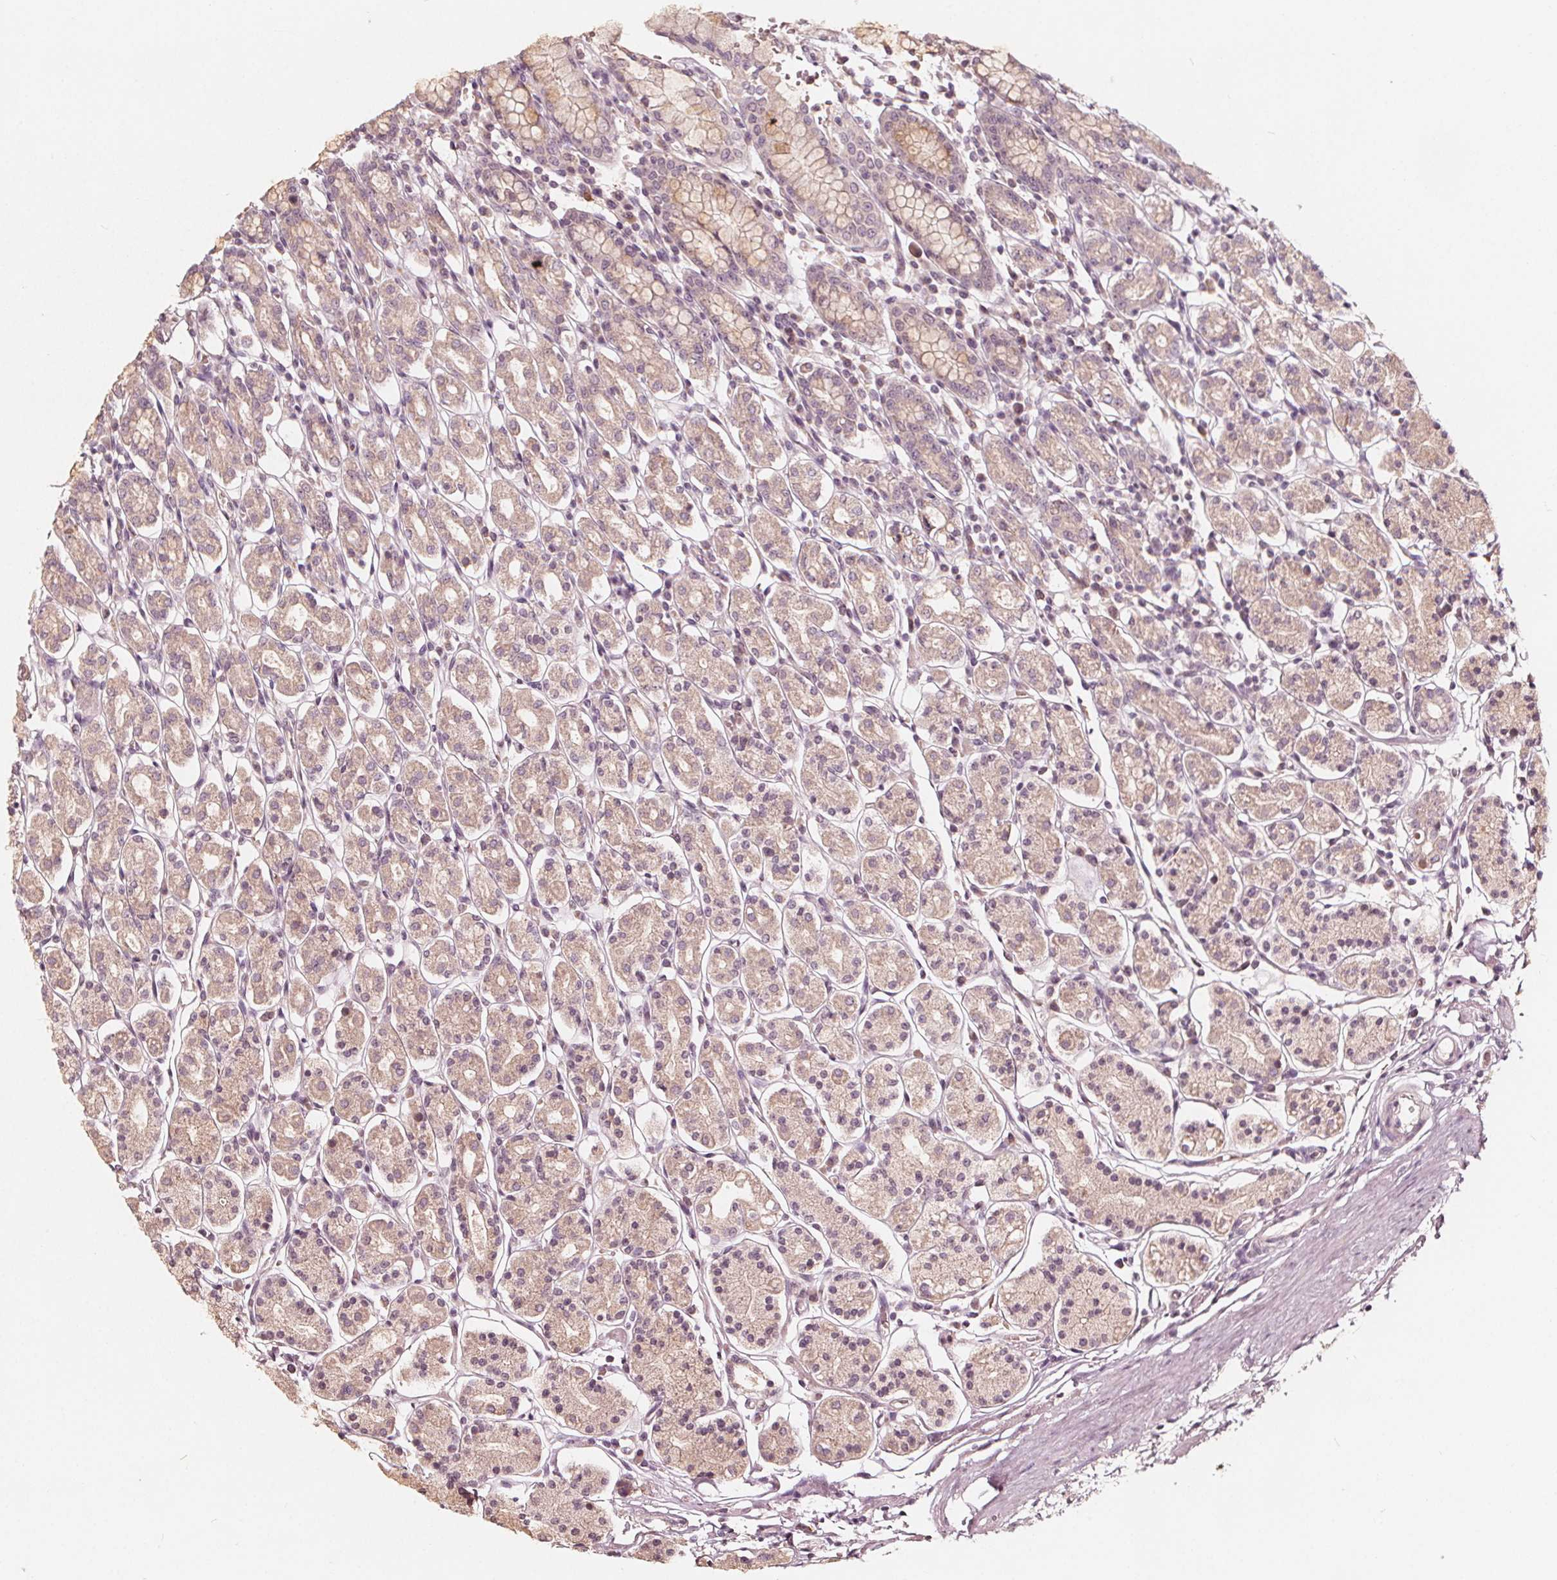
{"staining": {"intensity": "weak", "quantity": ">75%", "location": "cytoplasmic/membranous"}, "tissue": "stomach", "cell_type": "Glandular cells", "image_type": "normal", "snomed": [{"axis": "morphology", "description": "Normal tissue, NOS"}, {"axis": "topography", "description": "Stomach, upper"}, {"axis": "topography", "description": "Stomach"}], "caption": "Immunohistochemistry (IHC) histopathology image of unremarkable stomach: stomach stained using IHC exhibits low levels of weak protein expression localized specifically in the cytoplasmic/membranous of glandular cells, appearing as a cytoplasmic/membranous brown color.", "gene": "NPC1L1", "patient": {"sex": "male", "age": 62}}